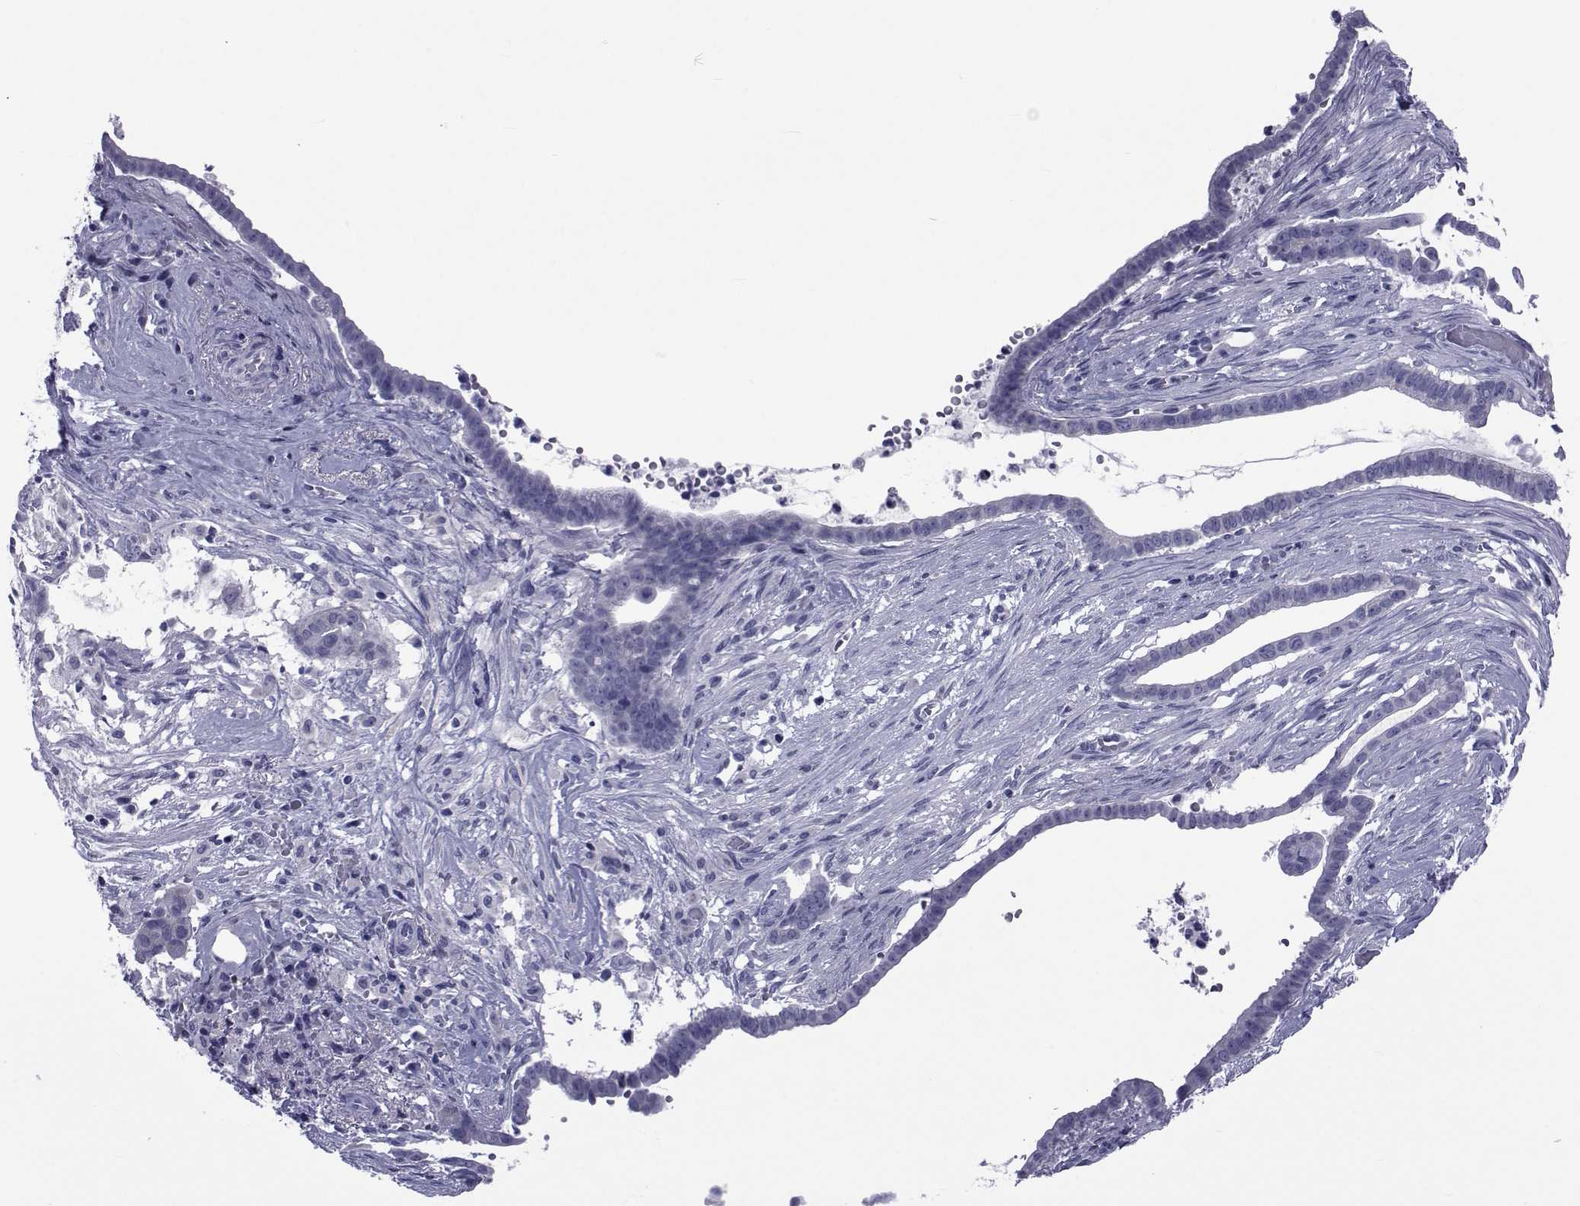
{"staining": {"intensity": "negative", "quantity": "none", "location": "none"}, "tissue": "pancreatic cancer", "cell_type": "Tumor cells", "image_type": "cancer", "snomed": [{"axis": "morphology", "description": "Adenocarcinoma, NOS"}, {"axis": "topography", "description": "Pancreas"}], "caption": "The IHC image has no significant staining in tumor cells of pancreatic cancer tissue. (DAB immunohistochemistry (IHC), high magnification).", "gene": "GKAP1", "patient": {"sex": "male", "age": 61}}